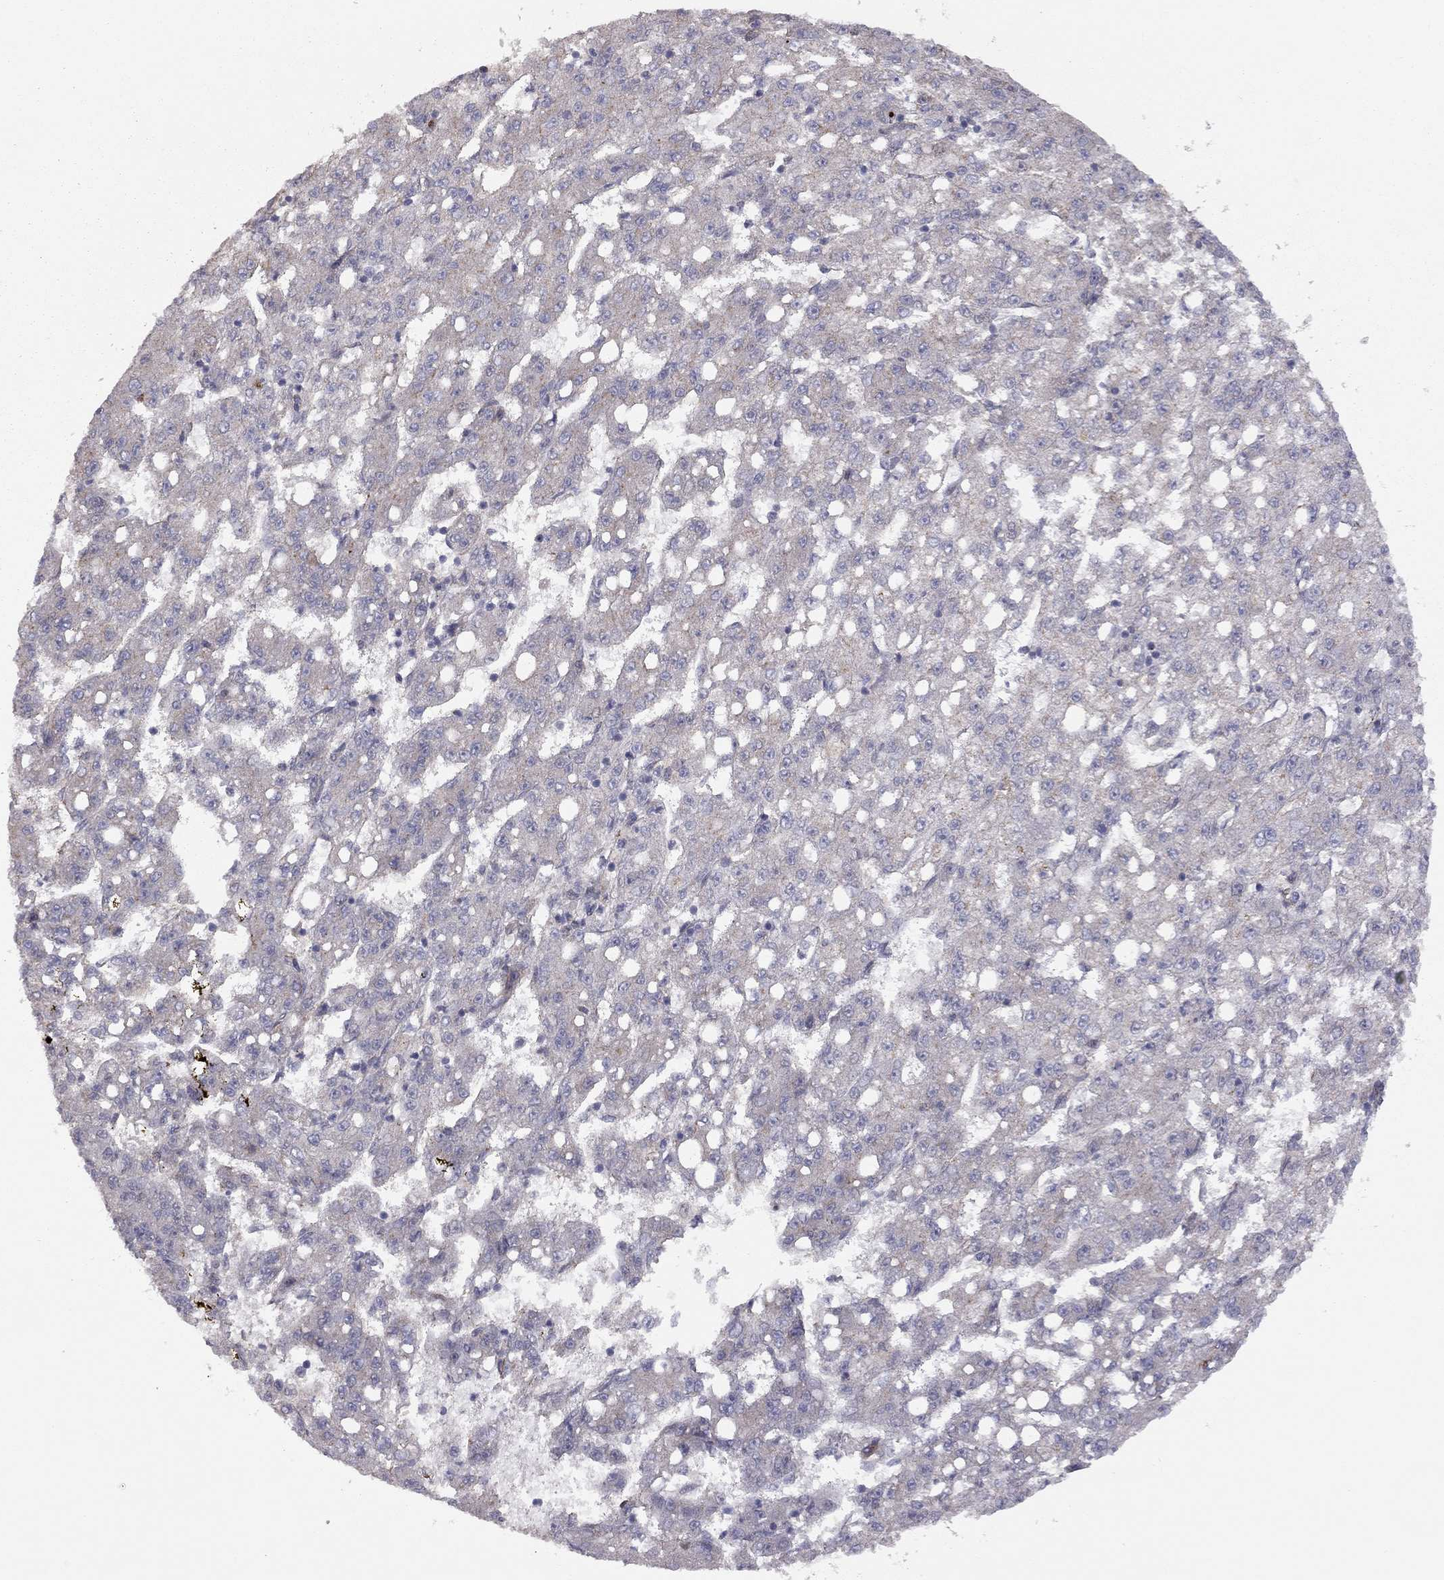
{"staining": {"intensity": "negative", "quantity": "none", "location": "none"}, "tissue": "liver cancer", "cell_type": "Tumor cells", "image_type": "cancer", "snomed": [{"axis": "morphology", "description": "Carcinoma, Hepatocellular, NOS"}, {"axis": "topography", "description": "Liver"}], "caption": "A micrograph of liver cancer stained for a protein reveals no brown staining in tumor cells. (DAB immunohistochemistry, high magnification).", "gene": "EXOC3L2", "patient": {"sex": "female", "age": 65}}